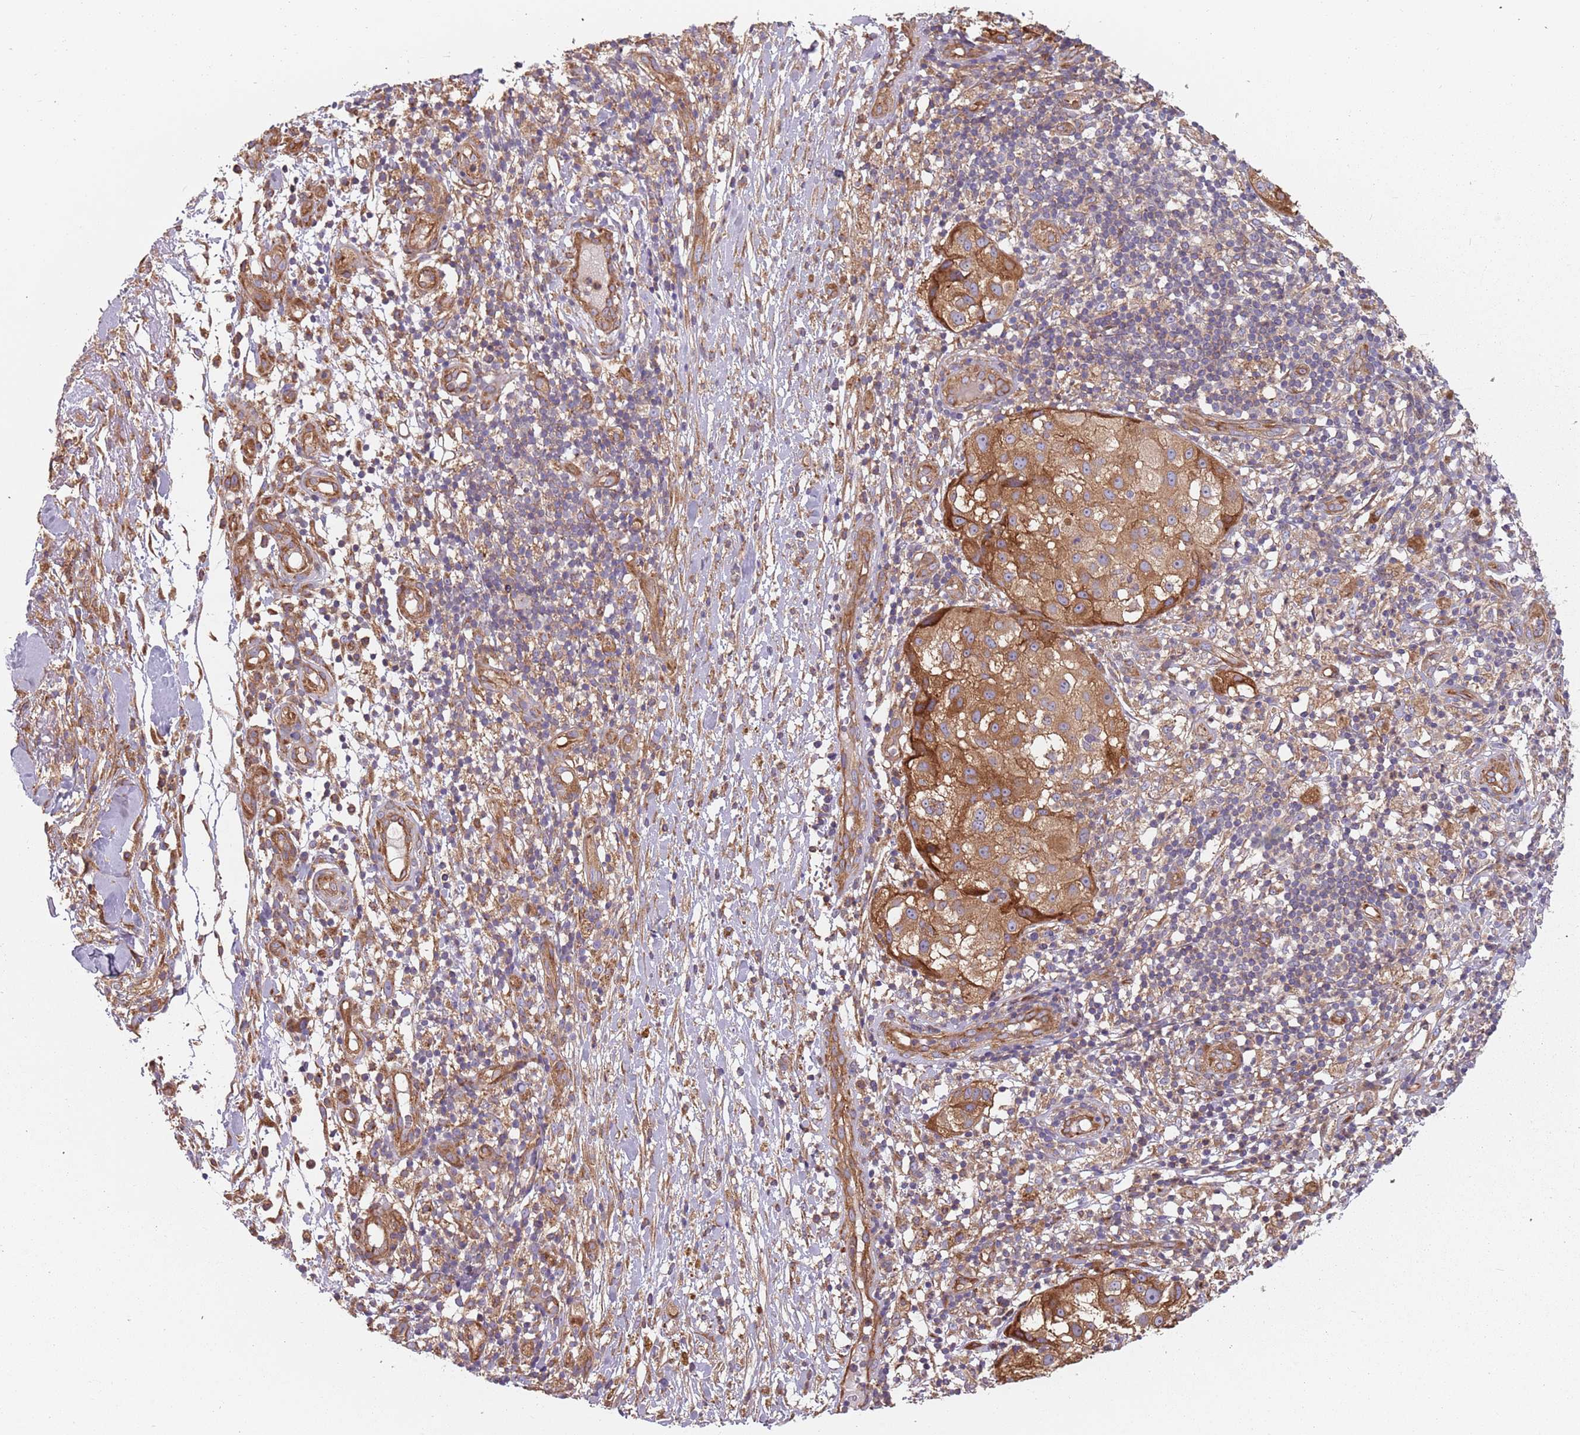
{"staining": {"intensity": "strong", "quantity": ">75%", "location": "cytoplasmic/membranous"}, "tissue": "melanoma", "cell_type": "Tumor cells", "image_type": "cancer", "snomed": [{"axis": "morphology", "description": "Normal morphology"}, {"axis": "morphology", "description": "Malignant melanoma, NOS"}, {"axis": "topography", "description": "Skin"}], "caption": "An image showing strong cytoplasmic/membranous expression in about >75% of tumor cells in malignant melanoma, as visualized by brown immunohistochemical staining.", "gene": "SPDL1", "patient": {"sex": "female", "age": 72}}